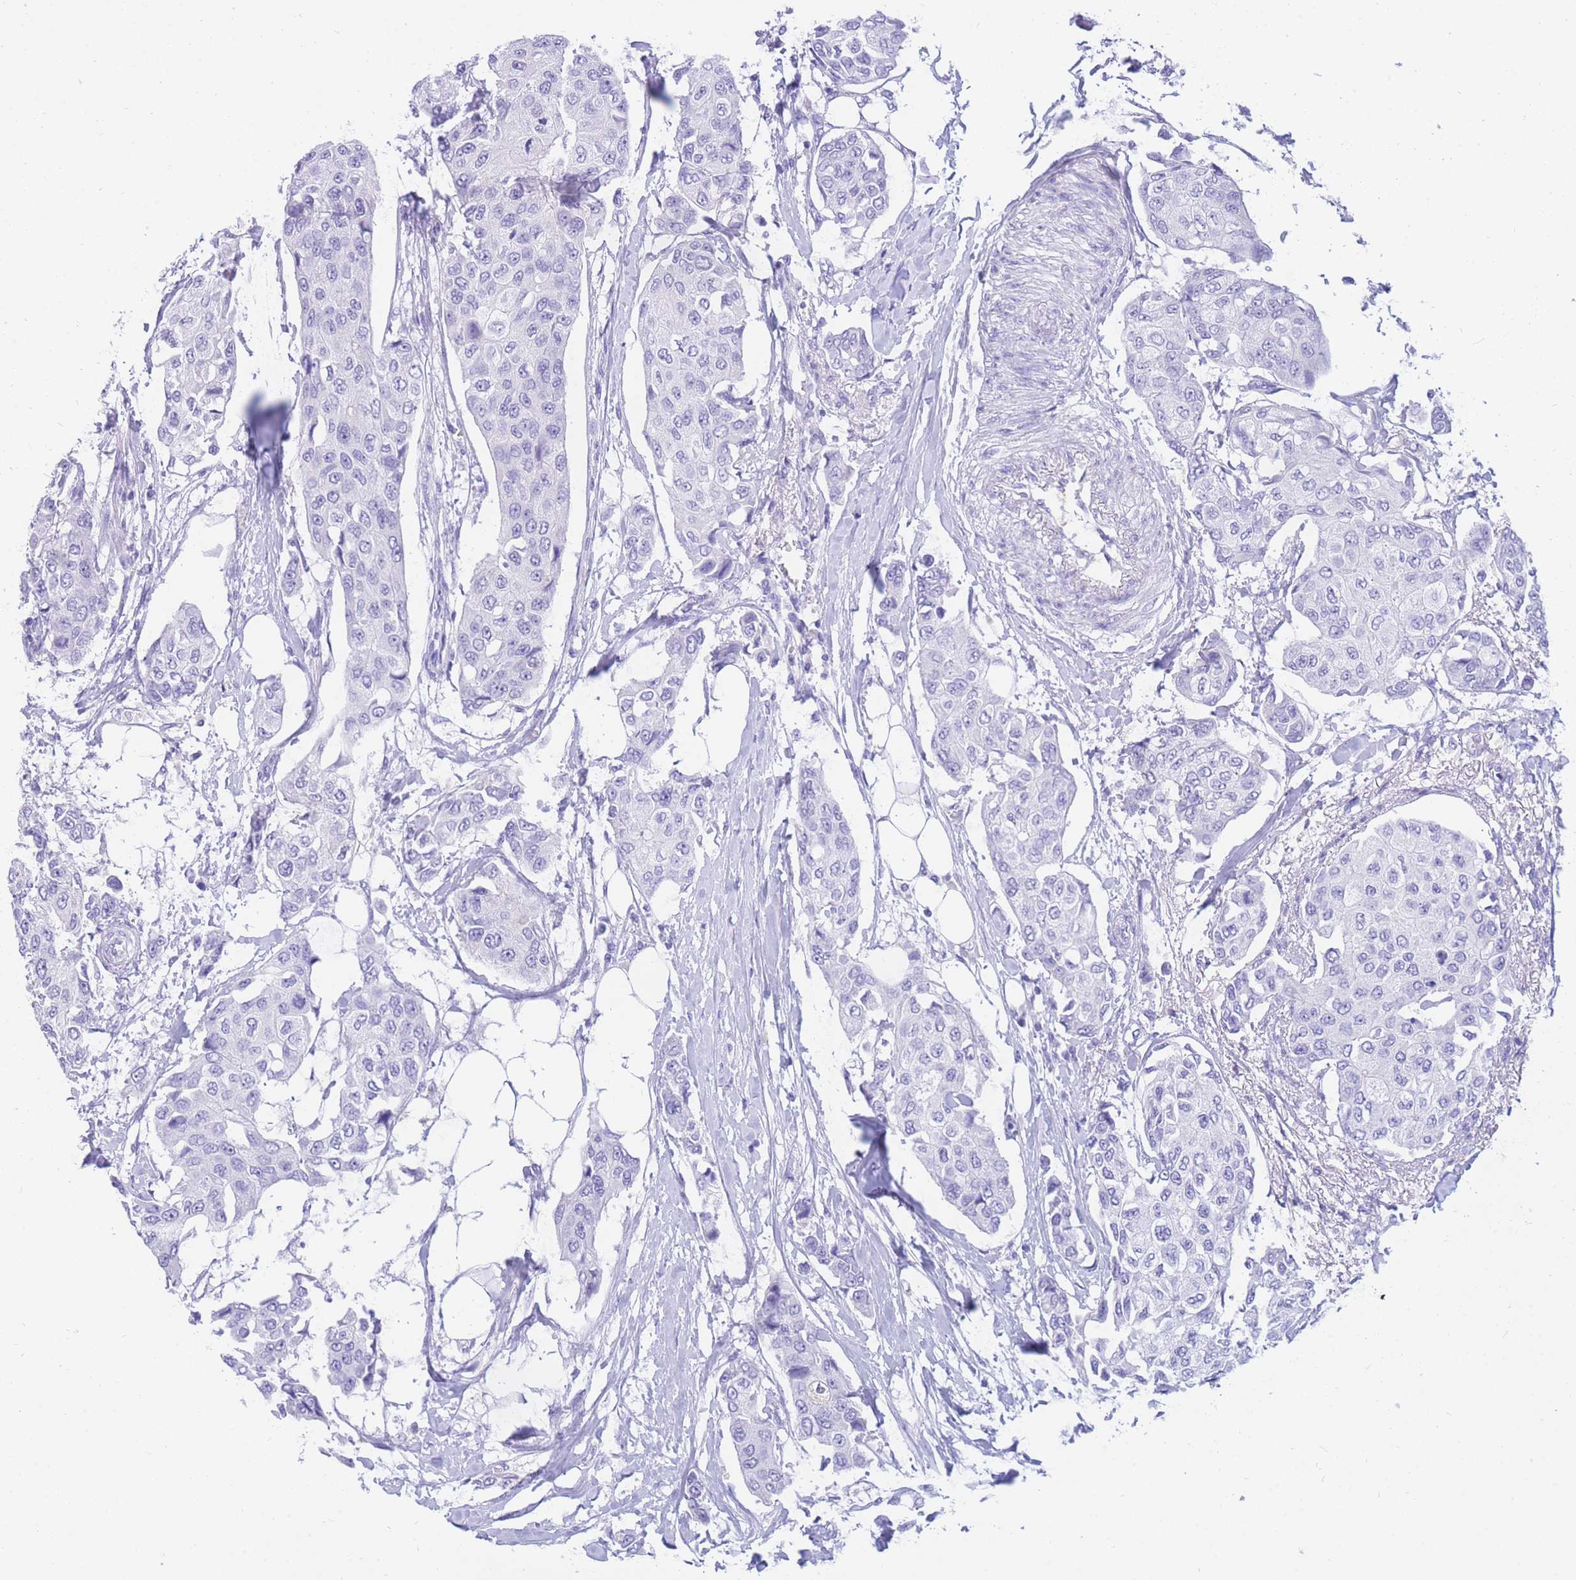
{"staining": {"intensity": "negative", "quantity": "none", "location": "none"}, "tissue": "breast cancer", "cell_type": "Tumor cells", "image_type": "cancer", "snomed": [{"axis": "morphology", "description": "Duct carcinoma"}, {"axis": "topography", "description": "Breast"}], "caption": "Immunohistochemistry micrograph of breast cancer stained for a protein (brown), which demonstrates no expression in tumor cells.", "gene": "SULT1A1", "patient": {"sex": "female", "age": 80}}